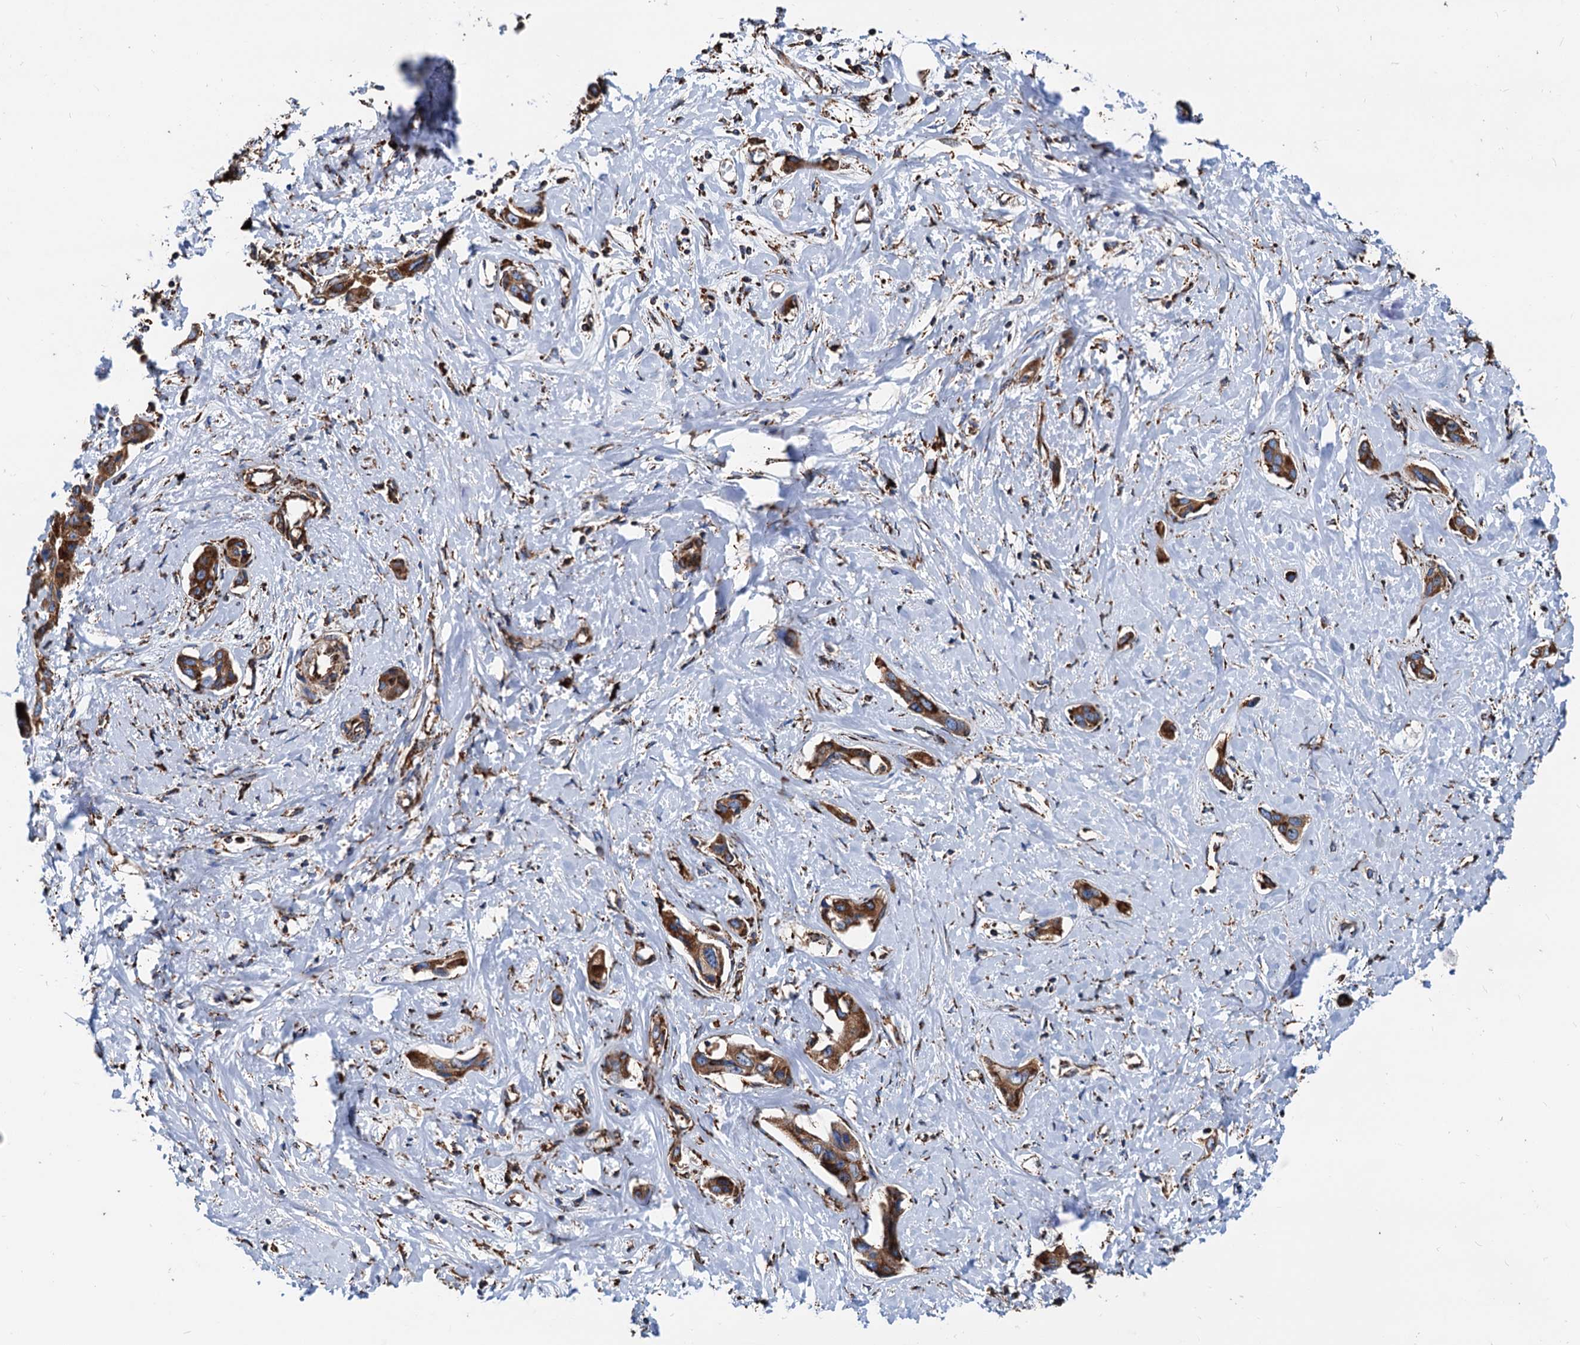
{"staining": {"intensity": "strong", "quantity": ">75%", "location": "cytoplasmic/membranous"}, "tissue": "liver cancer", "cell_type": "Tumor cells", "image_type": "cancer", "snomed": [{"axis": "morphology", "description": "Cholangiocarcinoma"}, {"axis": "topography", "description": "Liver"}], "caption": "Liver cholangiocarcinoma stained with a brown dye displays strong cytoplasmic/membranous positive staining in about >75% of tumor cells.", "gene": "HSPA5", "patient": {"sex": "male", "age": 59}}